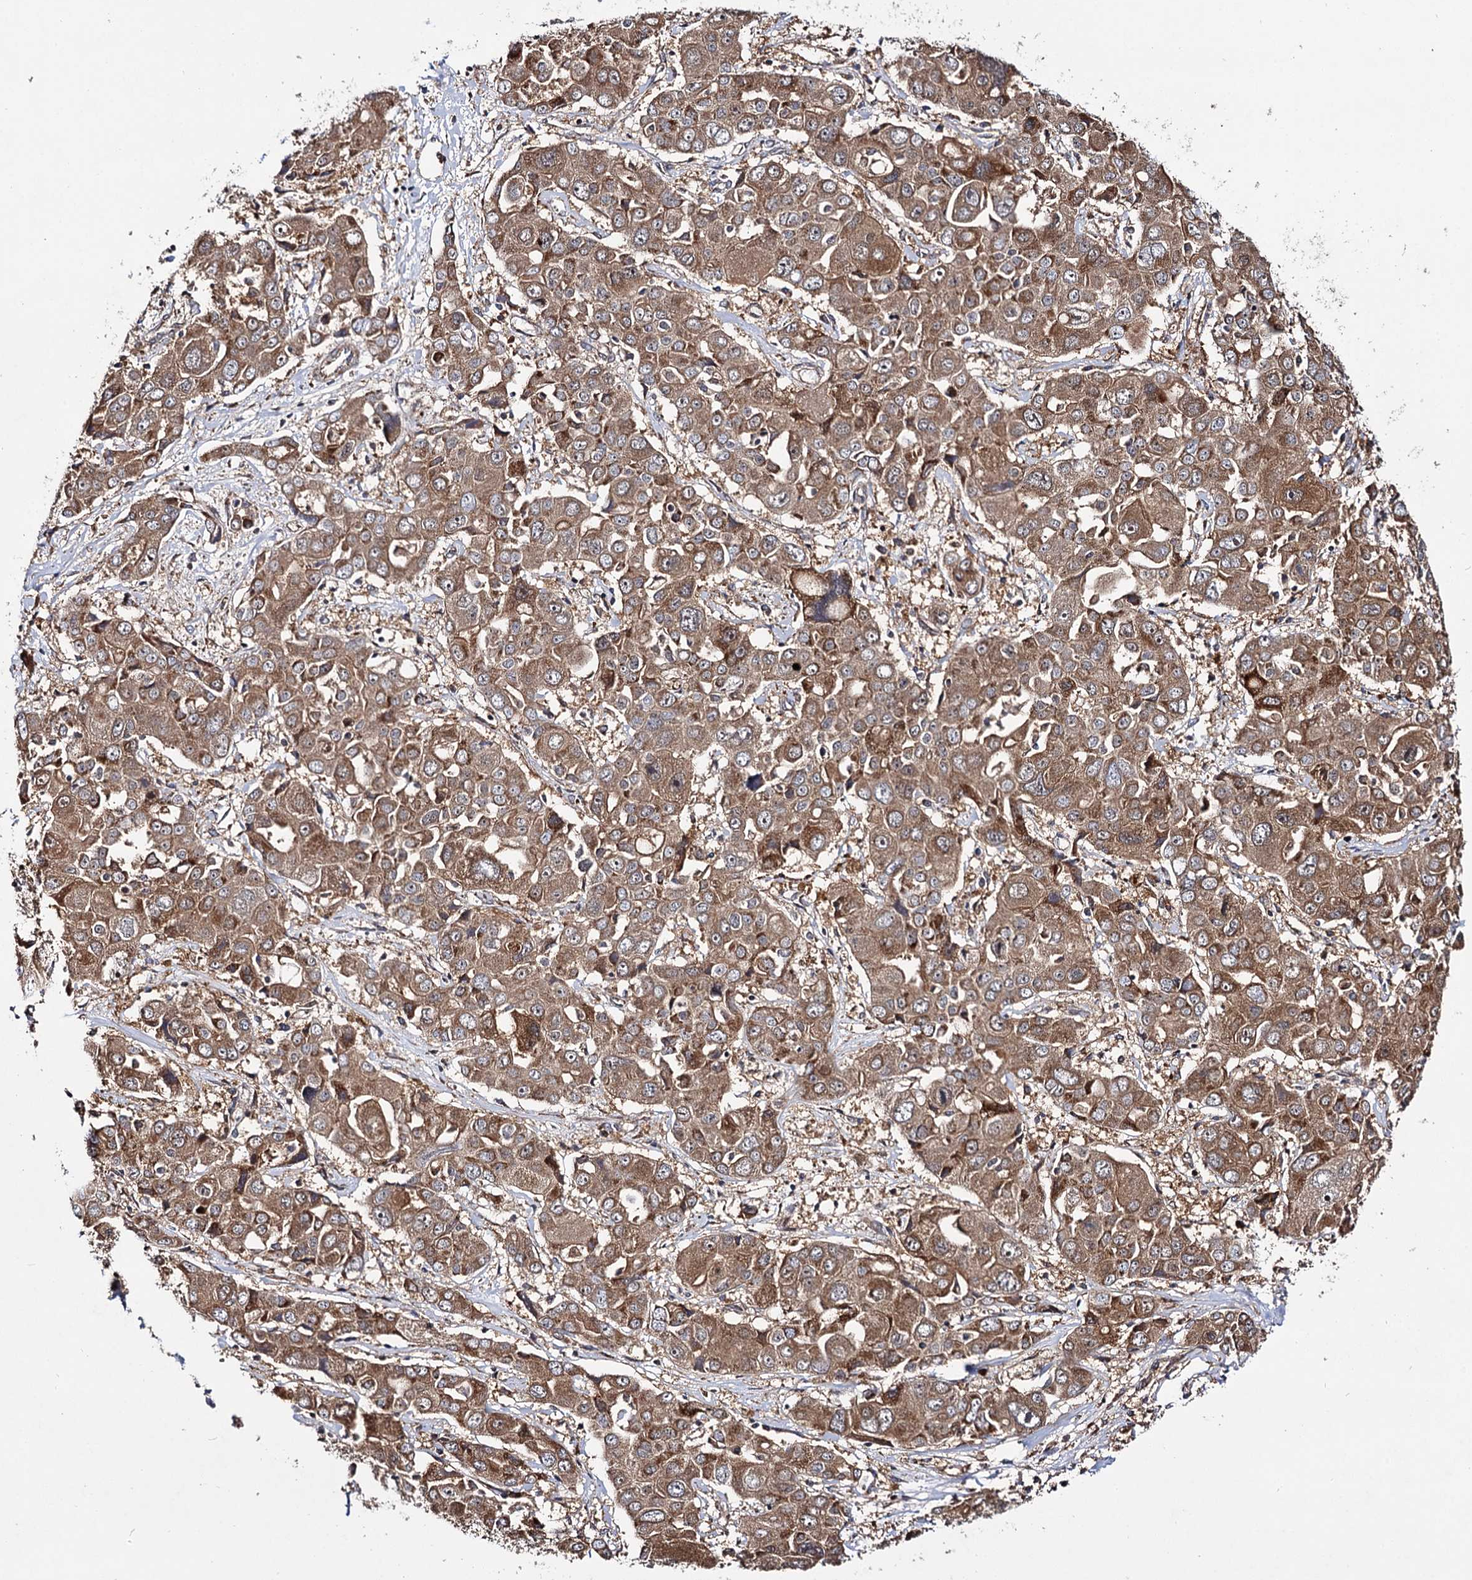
{"staining": {"intensity": "moderate", "quantity": ">75%", "location": "cytoplasmic/membranous"}, "tissue": "liver cancer", "cell_type": "Tumor cells", "image_type": "cancer", "snomed": [{"axis": "morphology", "description": "Cholangiocarcinoma"}, {"axis": "topography", "description": "Liver"}], "caption": "The image displays staining of liver cancer, revealing moderate cytoplasmic/membranous protein expression (brown color) within tumor cells.", "gene": "CEP76", "patient": {"sex": "male", "age": 67}}